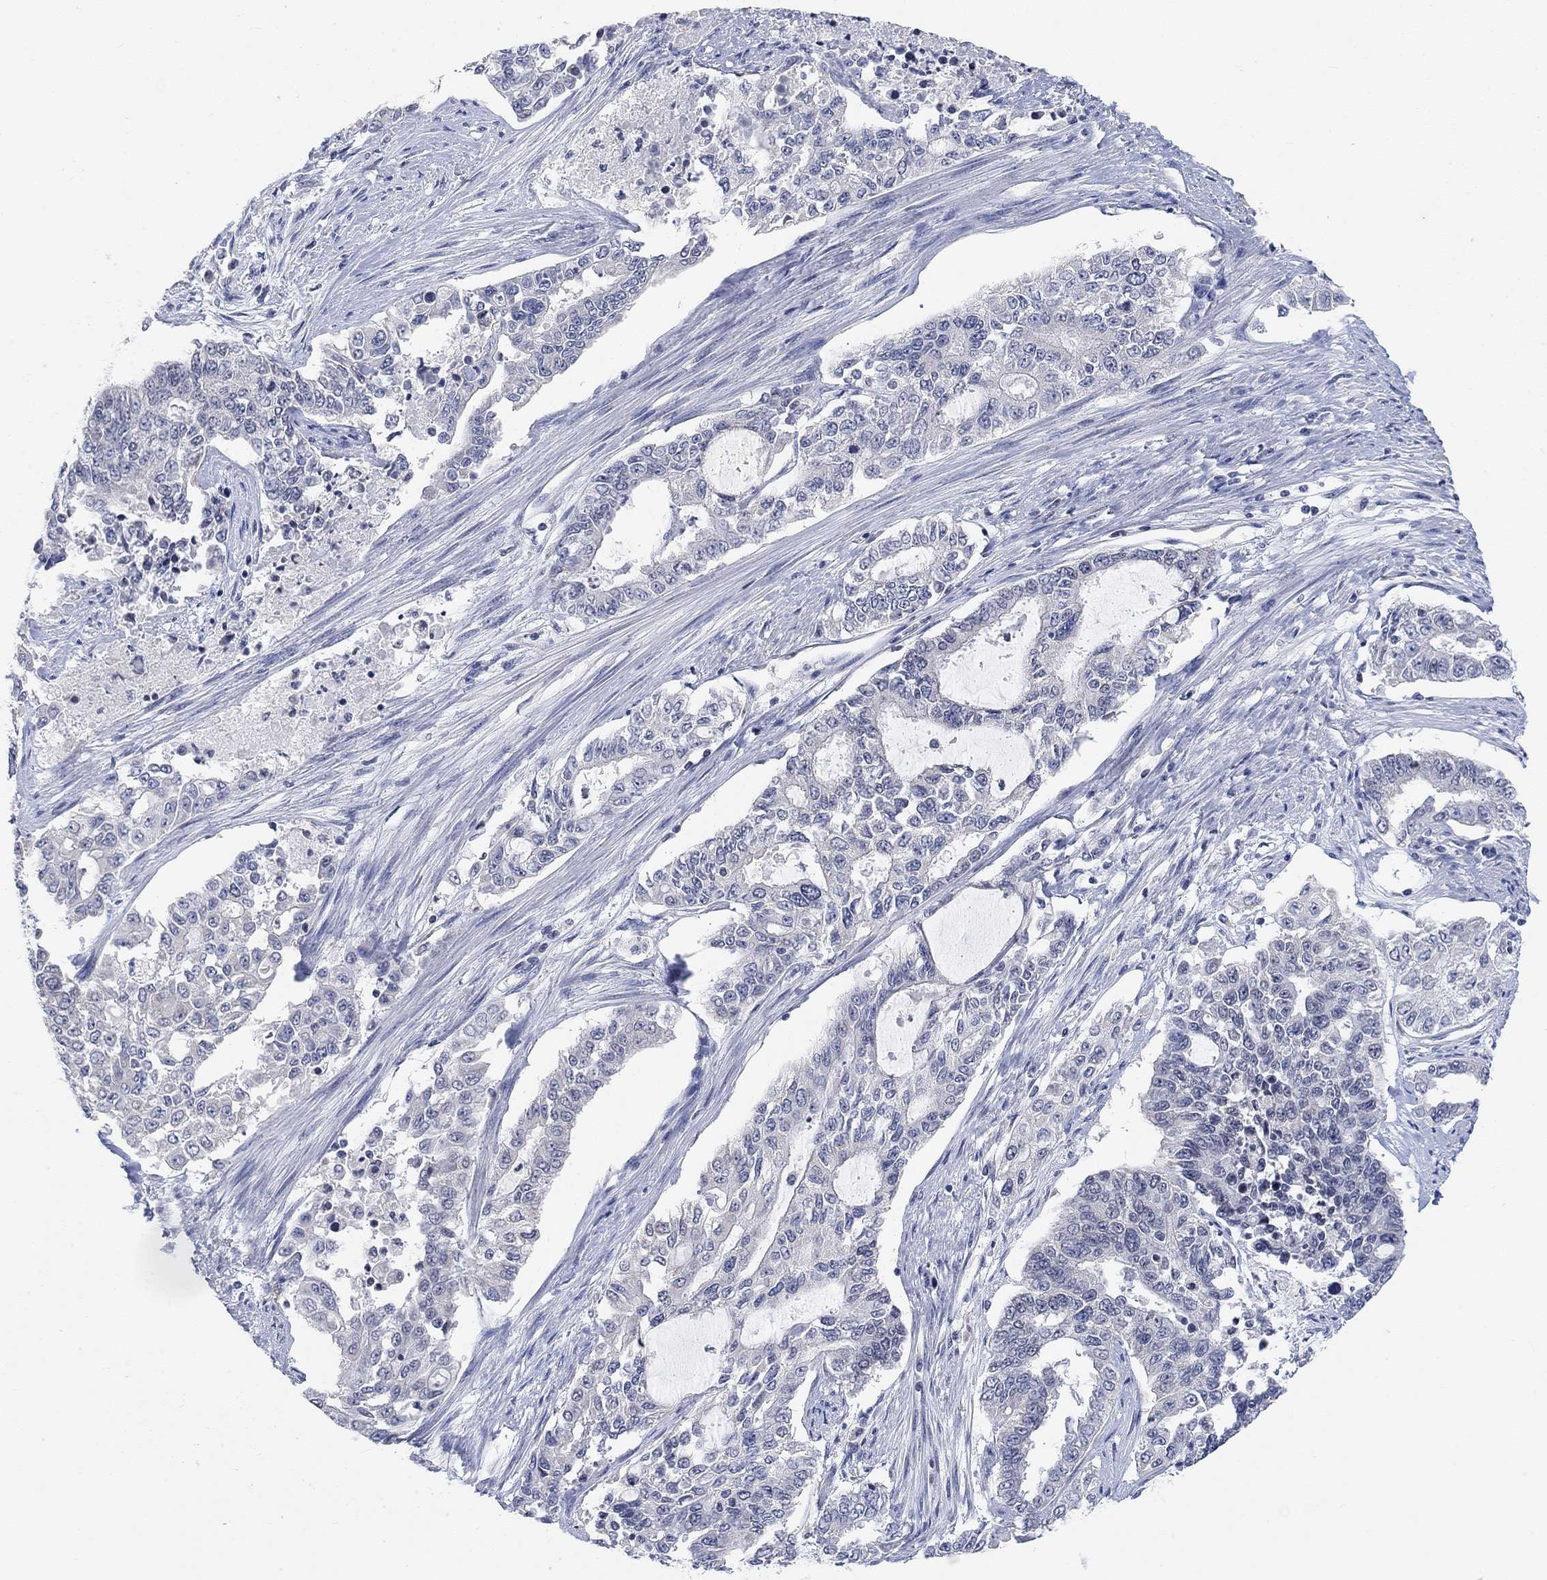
{"staining": {"intensity": "negative", "quantity": "none", "location": "none"}, "tissue": "endometrial cancer", "cell_type": "Tumor cells", "image_type": "cancer", "snomed": [{"axis": "morphology", "description": "Adenocarcinoma, NOS"}, {"axis": "topography", "description": "Uterus"}], "caption": "Immunohistochemical staining of human endometrial adenocarcinoma displays no significant expression in tumor cells.", "gene": "ATP6V1E2", "patient": {"sex": "female", "age": 59}}